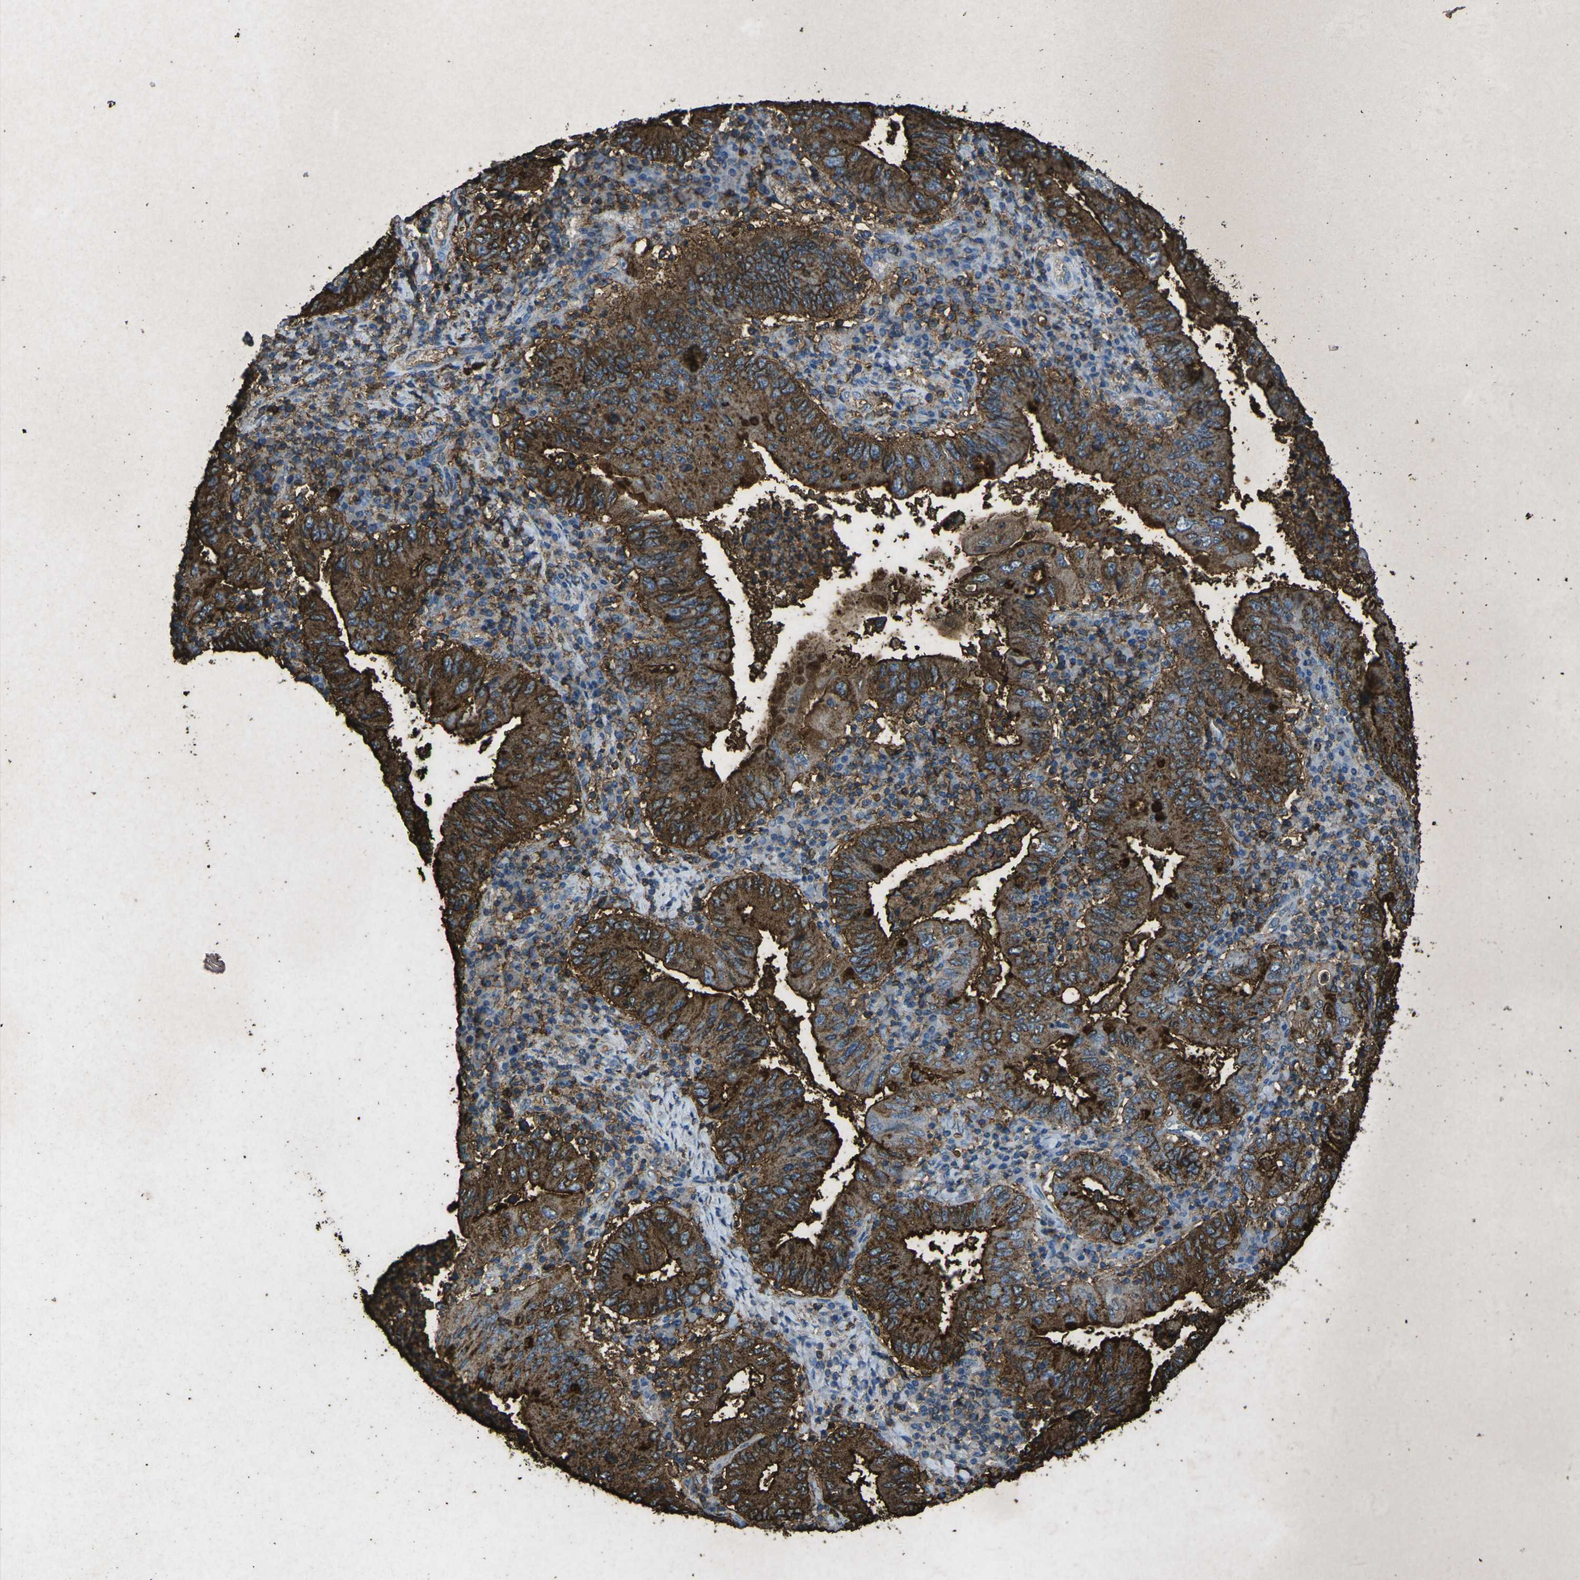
{"staining": {"intensity": "strong", "quantity": ">75%", "location": "cytoplasmic/membranous"}, "tissue": "stomach cancer", "cell_type": "Tumor cells", "image_type": "cancer", "snomed": [{"axis": "morphology", "description": "Normal tissue, NOS"}, {"axis": "morphology", "description": "Adenocarcinoma, NOS"}, {"axis": "topography", "description": "Esophagus"}, {"axis": "topography", "description": "Stomach, upper"}, {"axis": "topography", "description": "Peripheral nerve tissue"}], "caption": "This is an image of immunohistochemistry (IHC) staining of stomach cancer, which shows strong staining in the cytoplasmic/membranous of tumor cells.", "gene": "CTAGE1", "patient": {"sex": "male", "age": 62}}